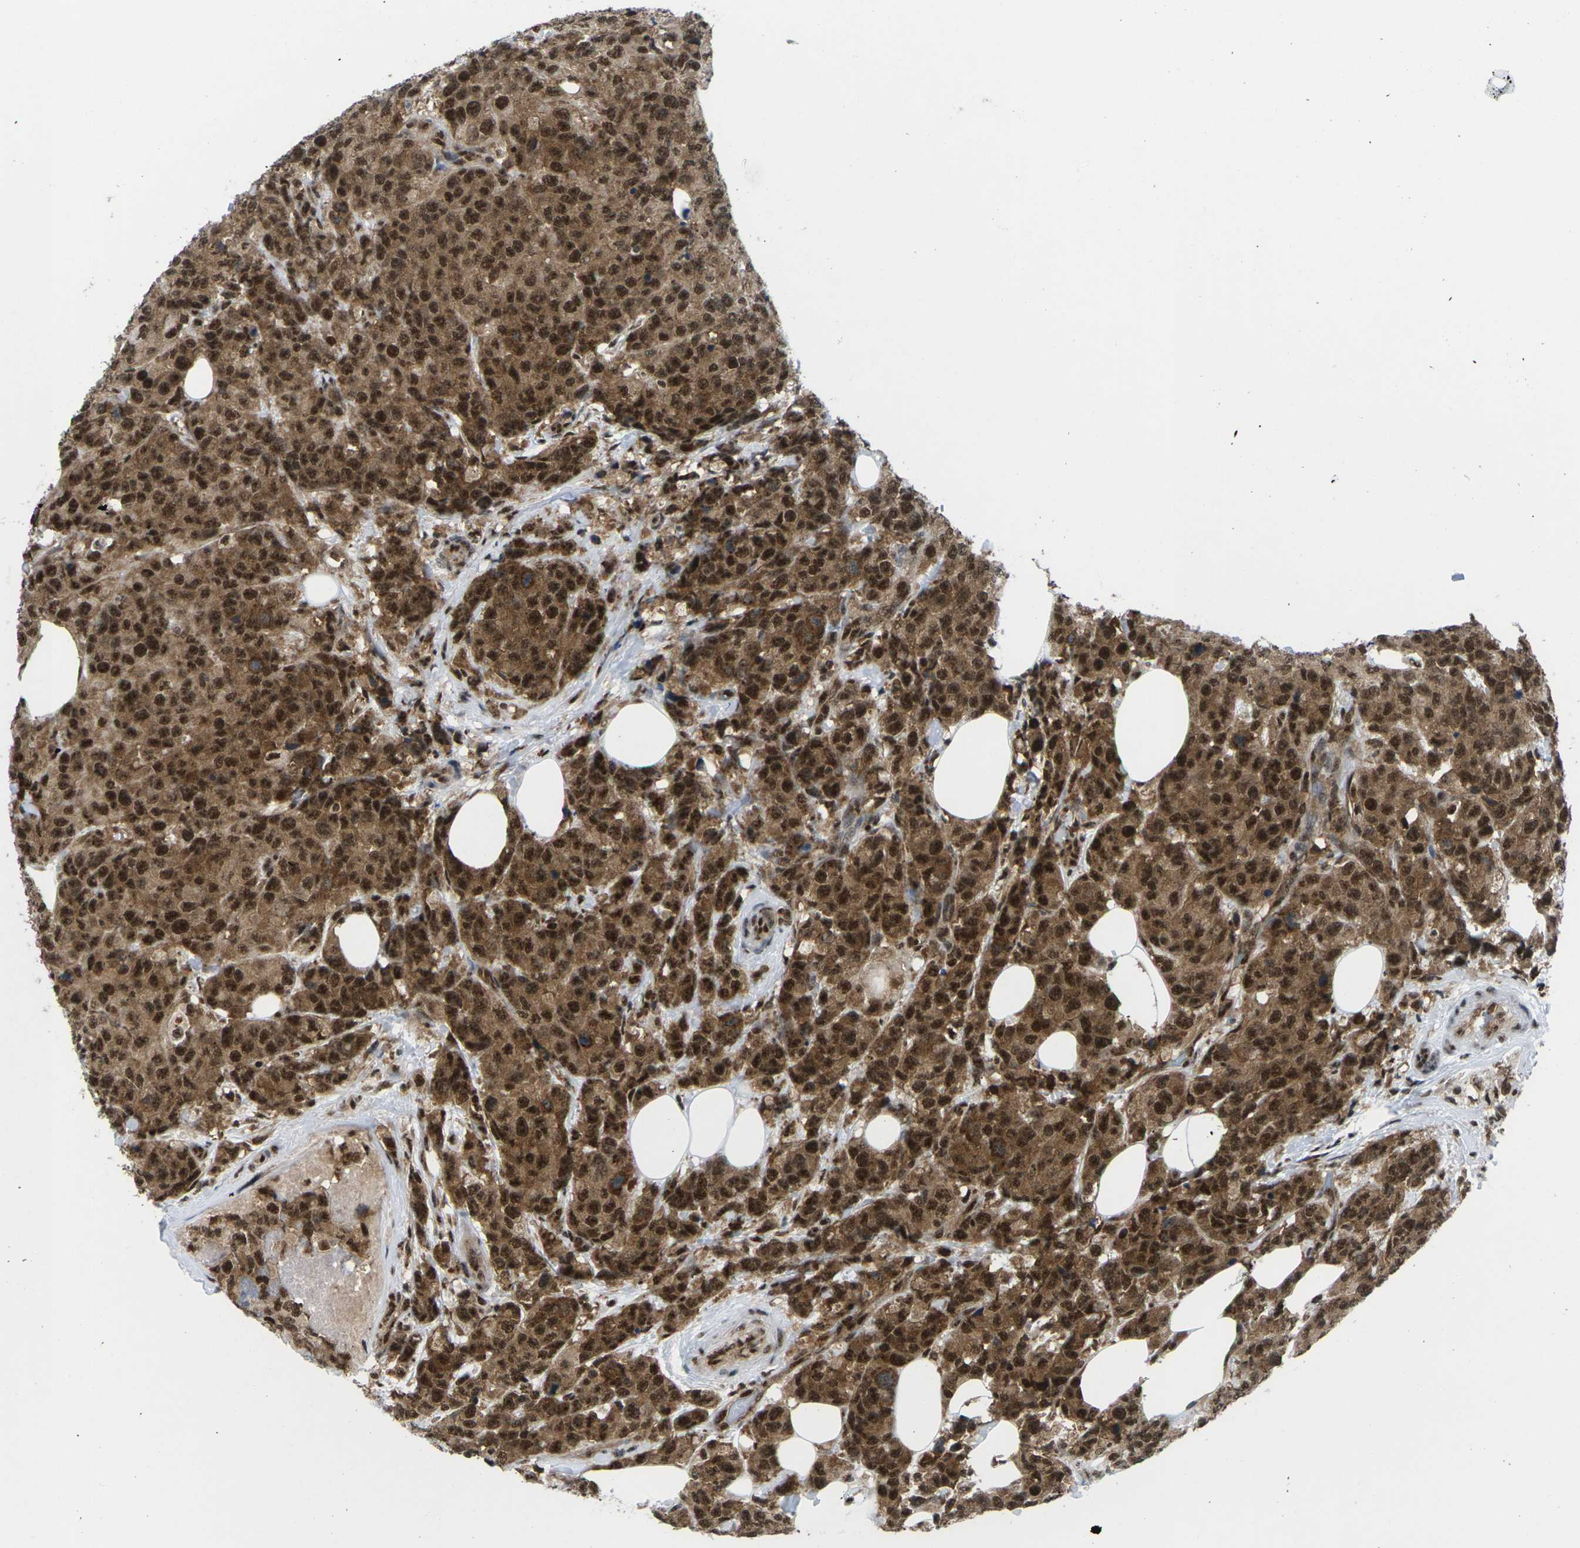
{"staining": {"intensity": "strong", "quantity": ">75%", "location": "cytoplasmic/membranous,nuclear"}, "tissue": "breast cancer", "cell_type": "Tumor cells", "image_type": "cancer", "snomed": [{"axis": "morphology", "description": "Lobular carcinoma"}, {"axis": "topography", "description": "Breast"}], "caption": "Protein staining of breast lobular carcinoma tissue demonstrates strong cytoplasmic/membranous and nuclear staining in about >75% of tumor cells.", "gene": "MAGOH", "patient": {"sex": "female", "age": 59}}